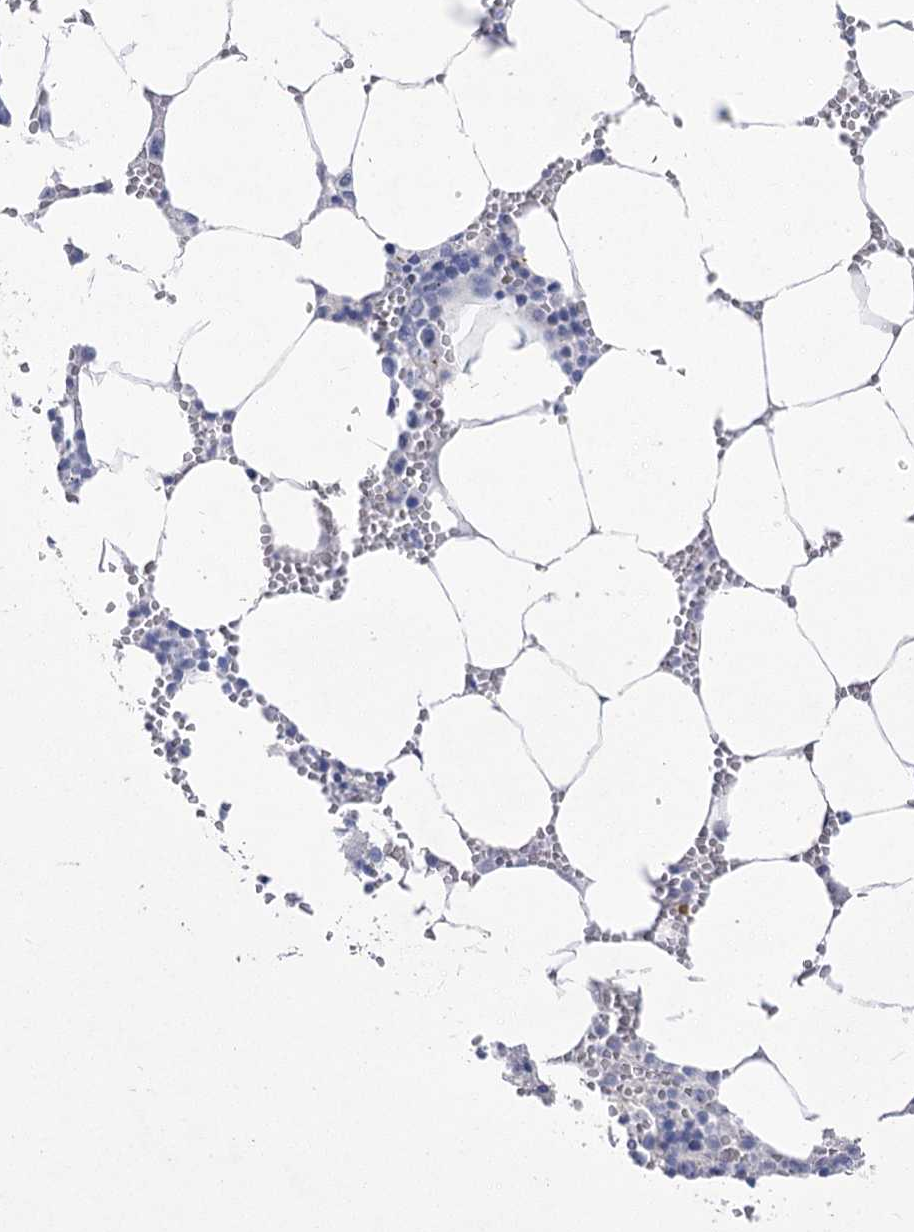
{"staining": {"intensity": "negative", "quantity": "none", "location": "none"}, "tissue": "bone marrow", "cell_type": "Hematopoietic cells", "image_type": "normal", "snomed": [{"axis": "morphology", "description": "Normal tissue, NOS"}, {"axis": "topography", "description": "Bone marrow"}], "caption": "This is an immunohistochemistry (IHC) micrograph of unremarkable bone marrow. There is no positivity in hematopoietic cells.", "gene": "CCDC88A", "patient": {"sex": "male", "age": 70}}